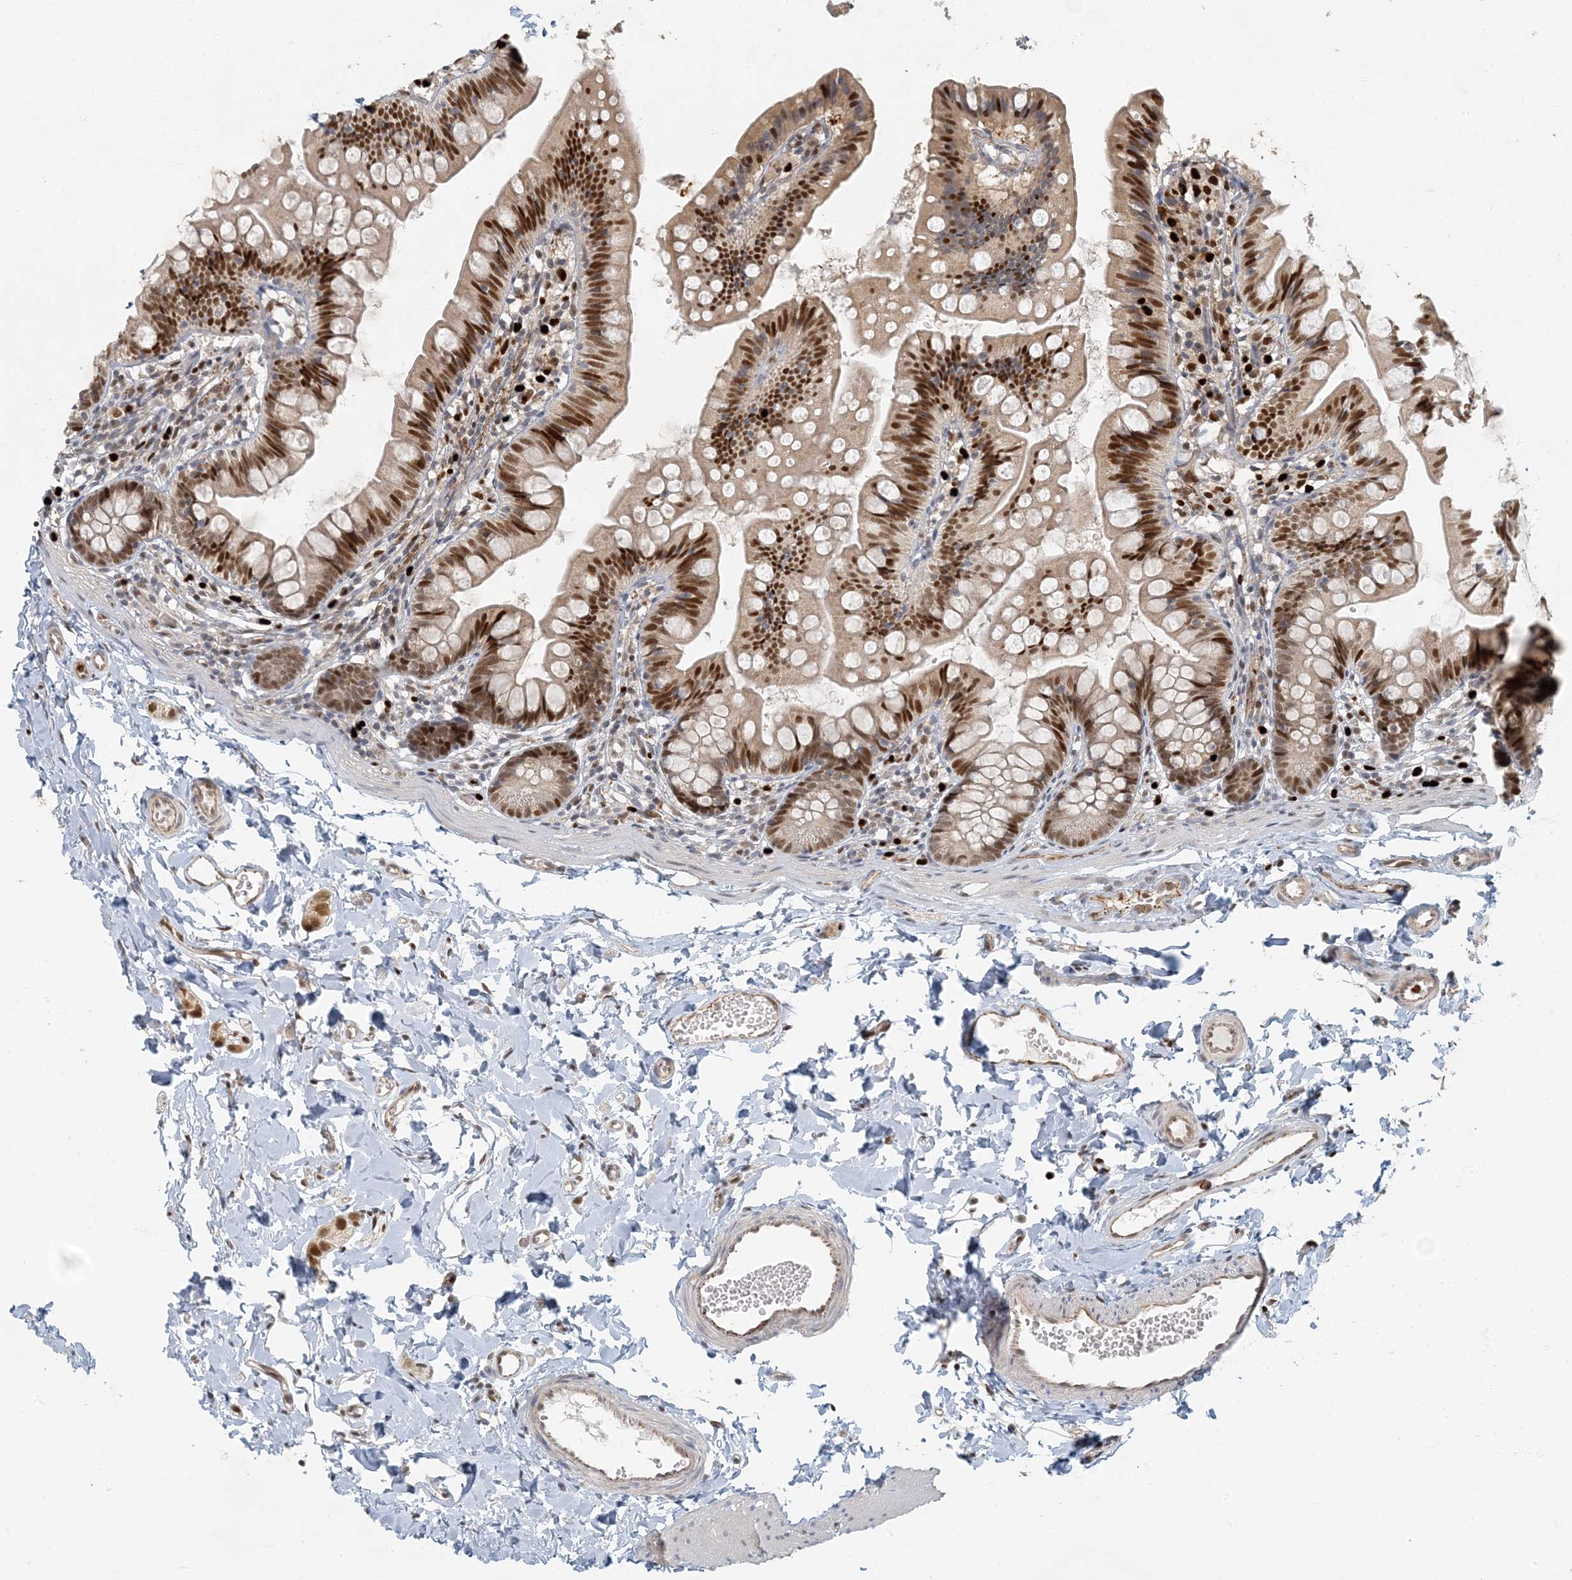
{"staining": {"intensity": "moderate", "quantity": ">75%", "location": "nuclear"}, "tissue": "small intestine", "cell_type": "Glandular cells", "image_type": "normal", "snomed": [{"axis": "morphology", "description": "Normal tissue, NOS"}, {"axis": "topography", "description": "Small intestine"}], "caption": "A photomicrograph showing moderate nuclear staining in about >75% of glandular cells in unremarkable small intestine, as visualized by brown immunohistochemical staining.", "gene": "AK9", "patient": {"sex": "male", "age": 7}}